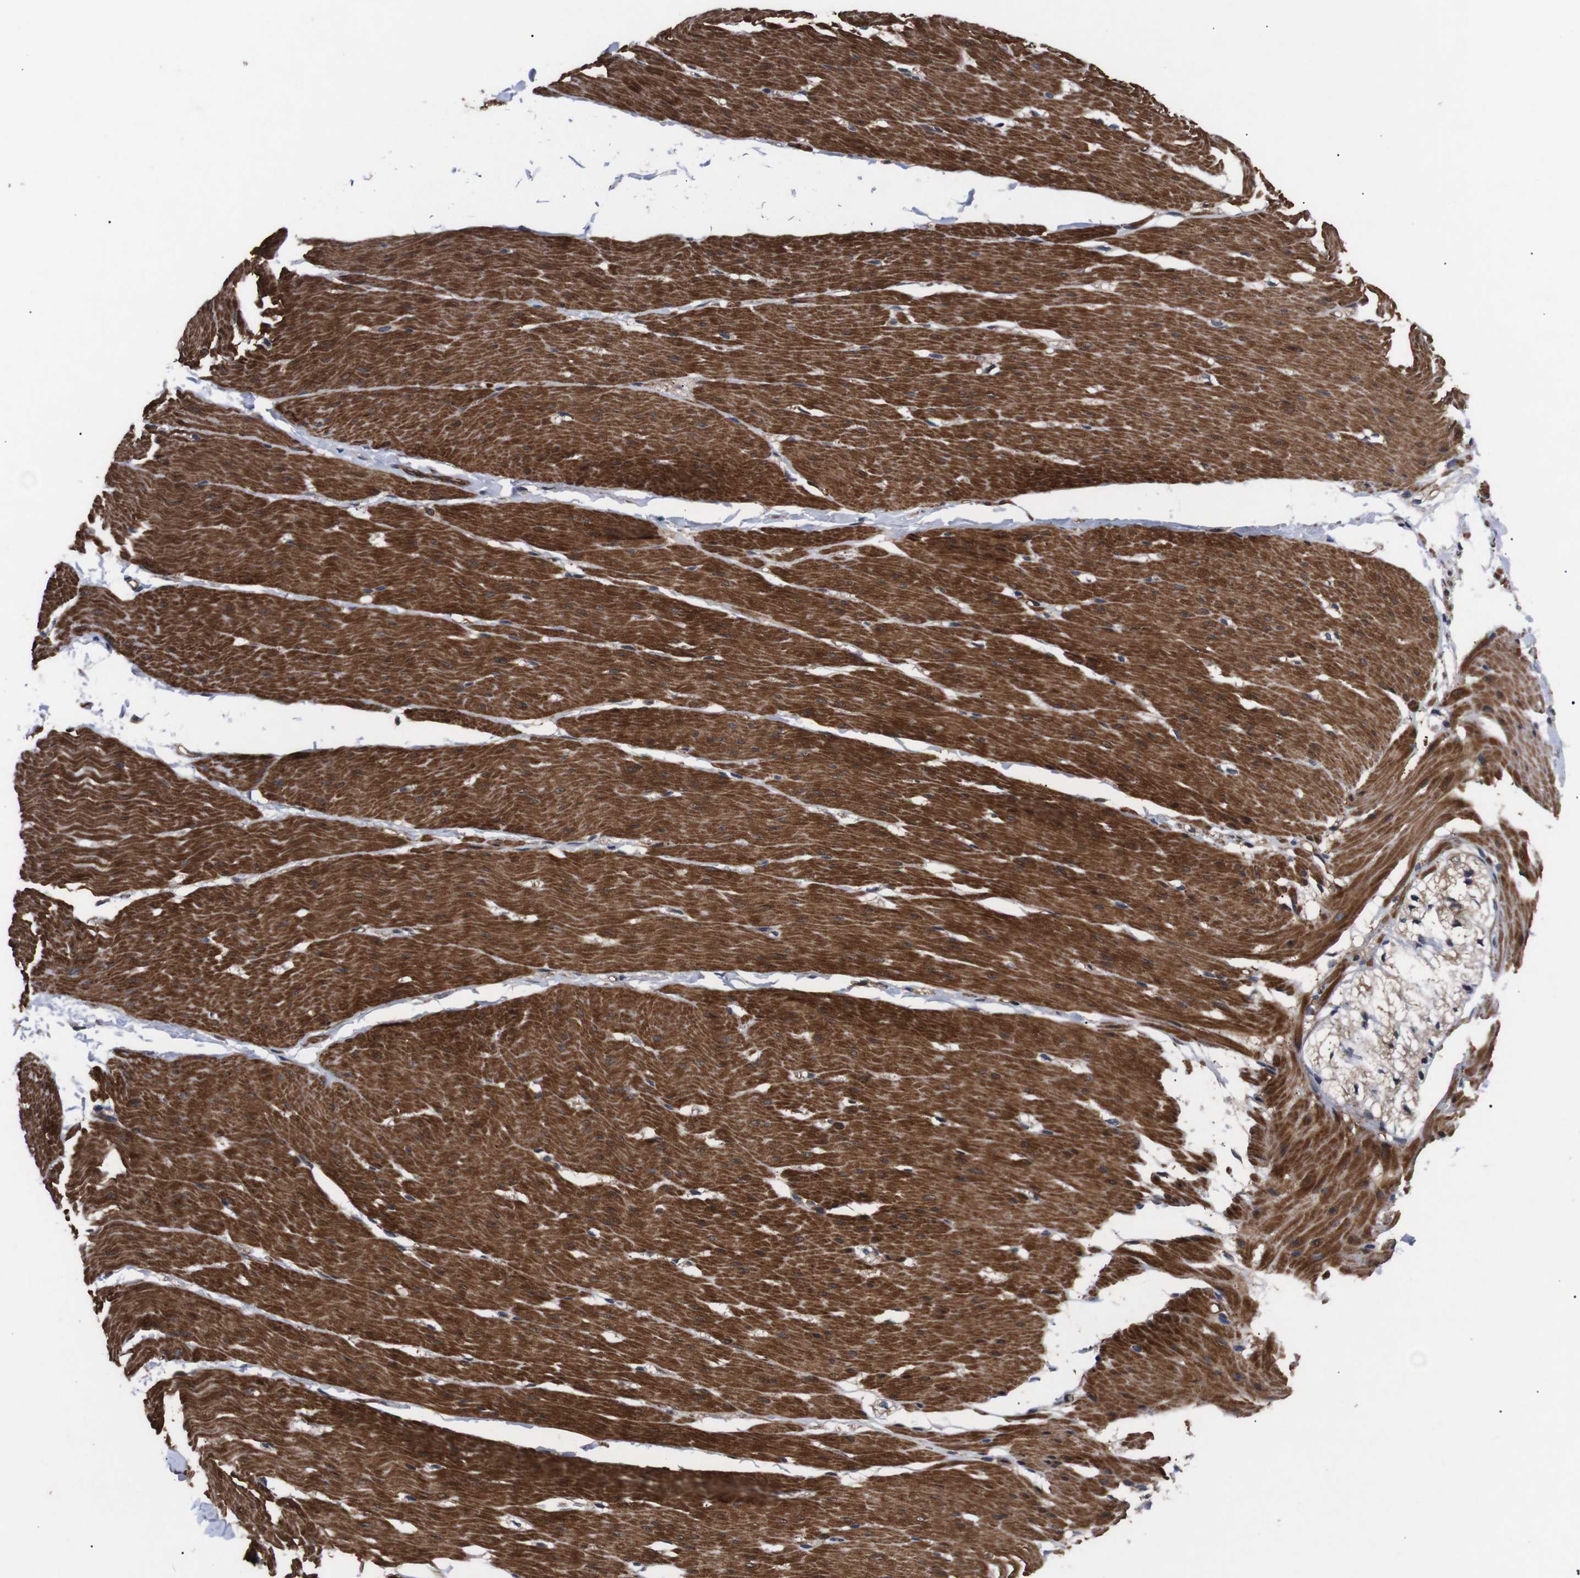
{"staining": {"intensity": "strong", "quantity": ">75%", "location": "cytoplasmic/membranous"}, "tissue": "smooth muscle", "cell_type": "Smooth muscle cells", "image_type": "normal", "snomed": [{"axis": "morphology", "description": "Normal tissue, NOS"}, {"axis": "topography", "description": "Smooth muscle"}, {"axis": "topography", "description": "Colon"}], "caption": "Protein expression analysis of benign human smooth muscle reveals strong cytoplasmic/membranous positivity in approximately >75% of smooth muscle cells. Nuclei are stained in blue.", "gene": "PAWR", "patient": {"sex": "male", "age": 67}}